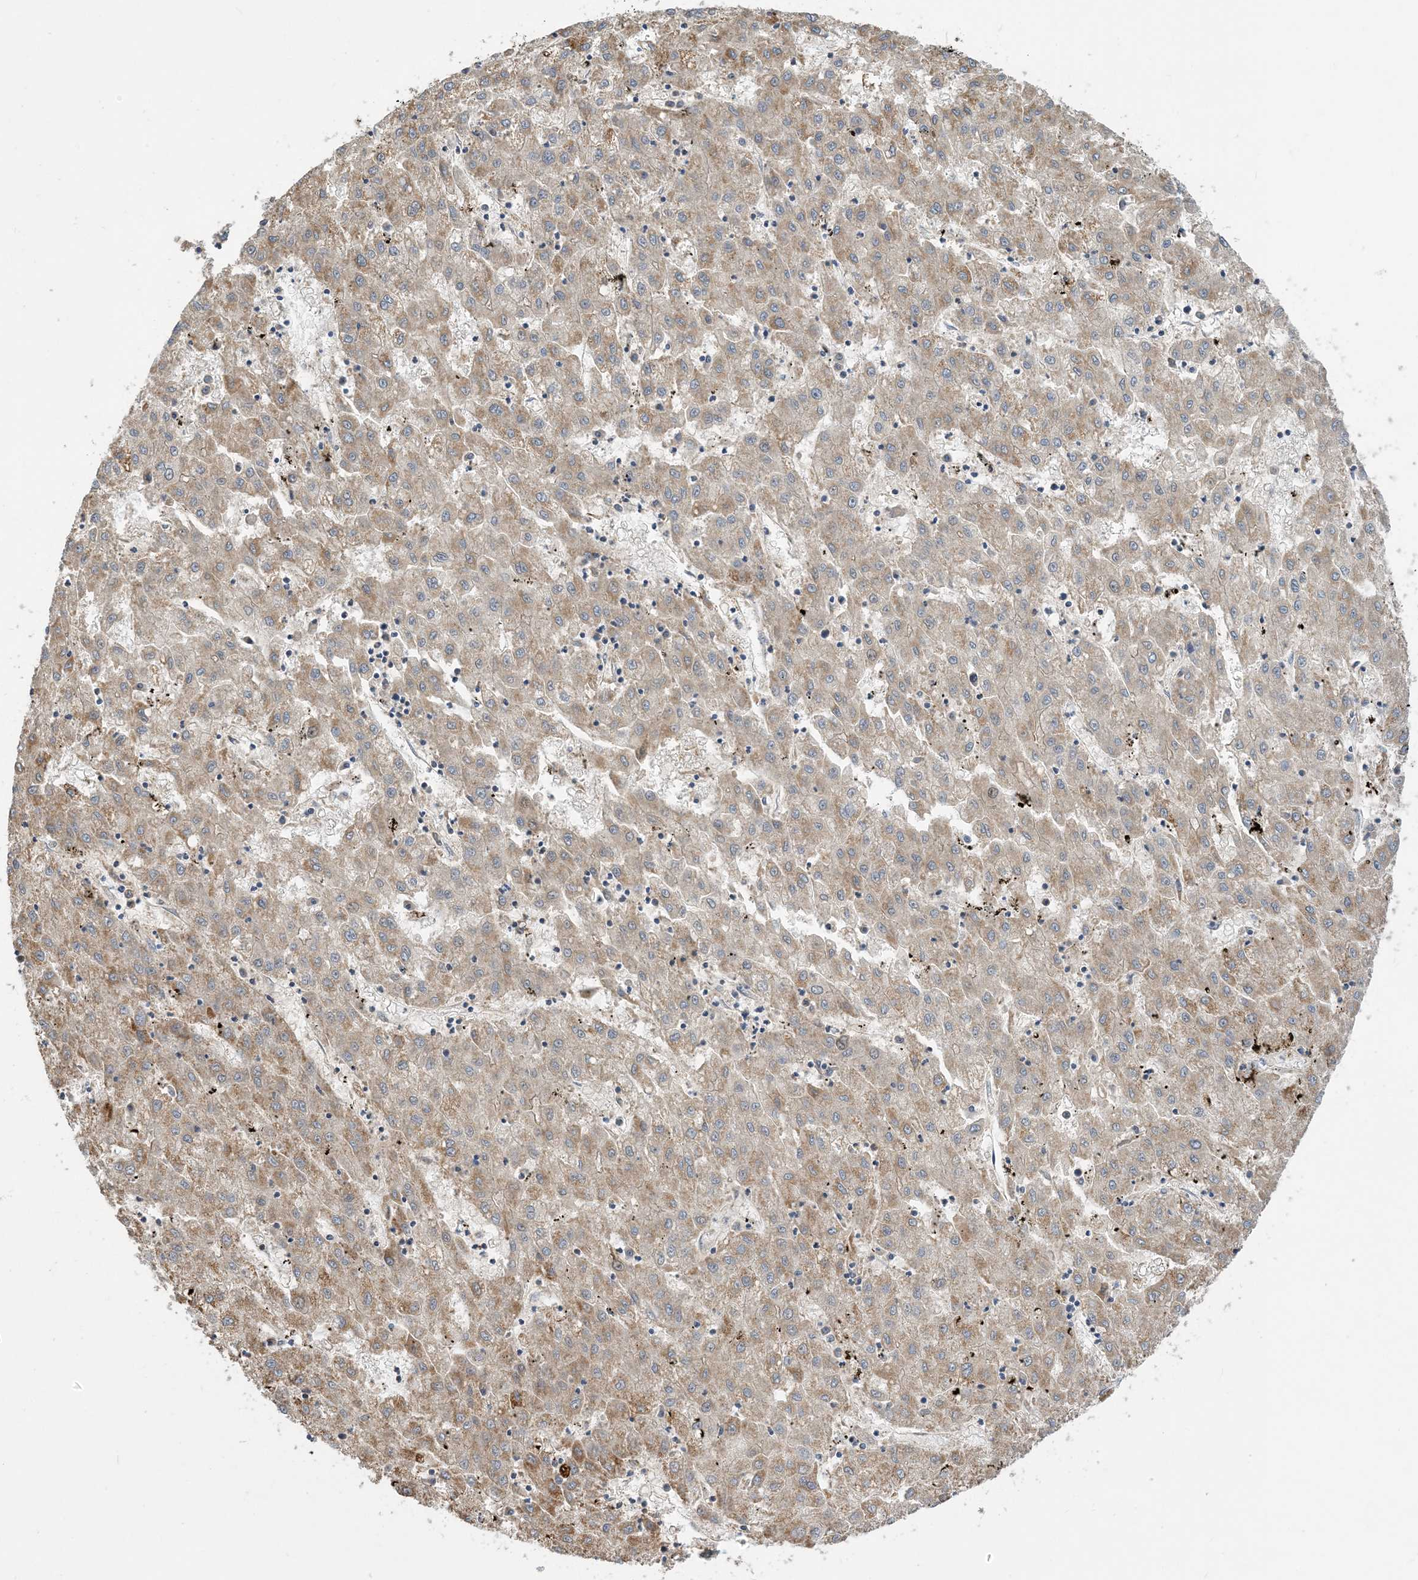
{"staining": {"intensity": "moderate", "quantity": "25%-75%", "location": "cytoplasmic/membranous"}, "tissue": "liver cancer", "cell_type": "Tumor cells", "image_type": "cancer", "snomed": [{"axis": "morphology", "description": "Carcinoma, Hepatocellular, NOS"}, {"axis": "topography", "description": "Liver"}], "caption": "Human liver cancer stained for a protein (brown) reveals moderate cytoplasmic/membranous positive positivity in approximately 25%-75% of tumor cells.", "gene": "ECHDC1", "patient": {"sex": "male", "age": 72}}